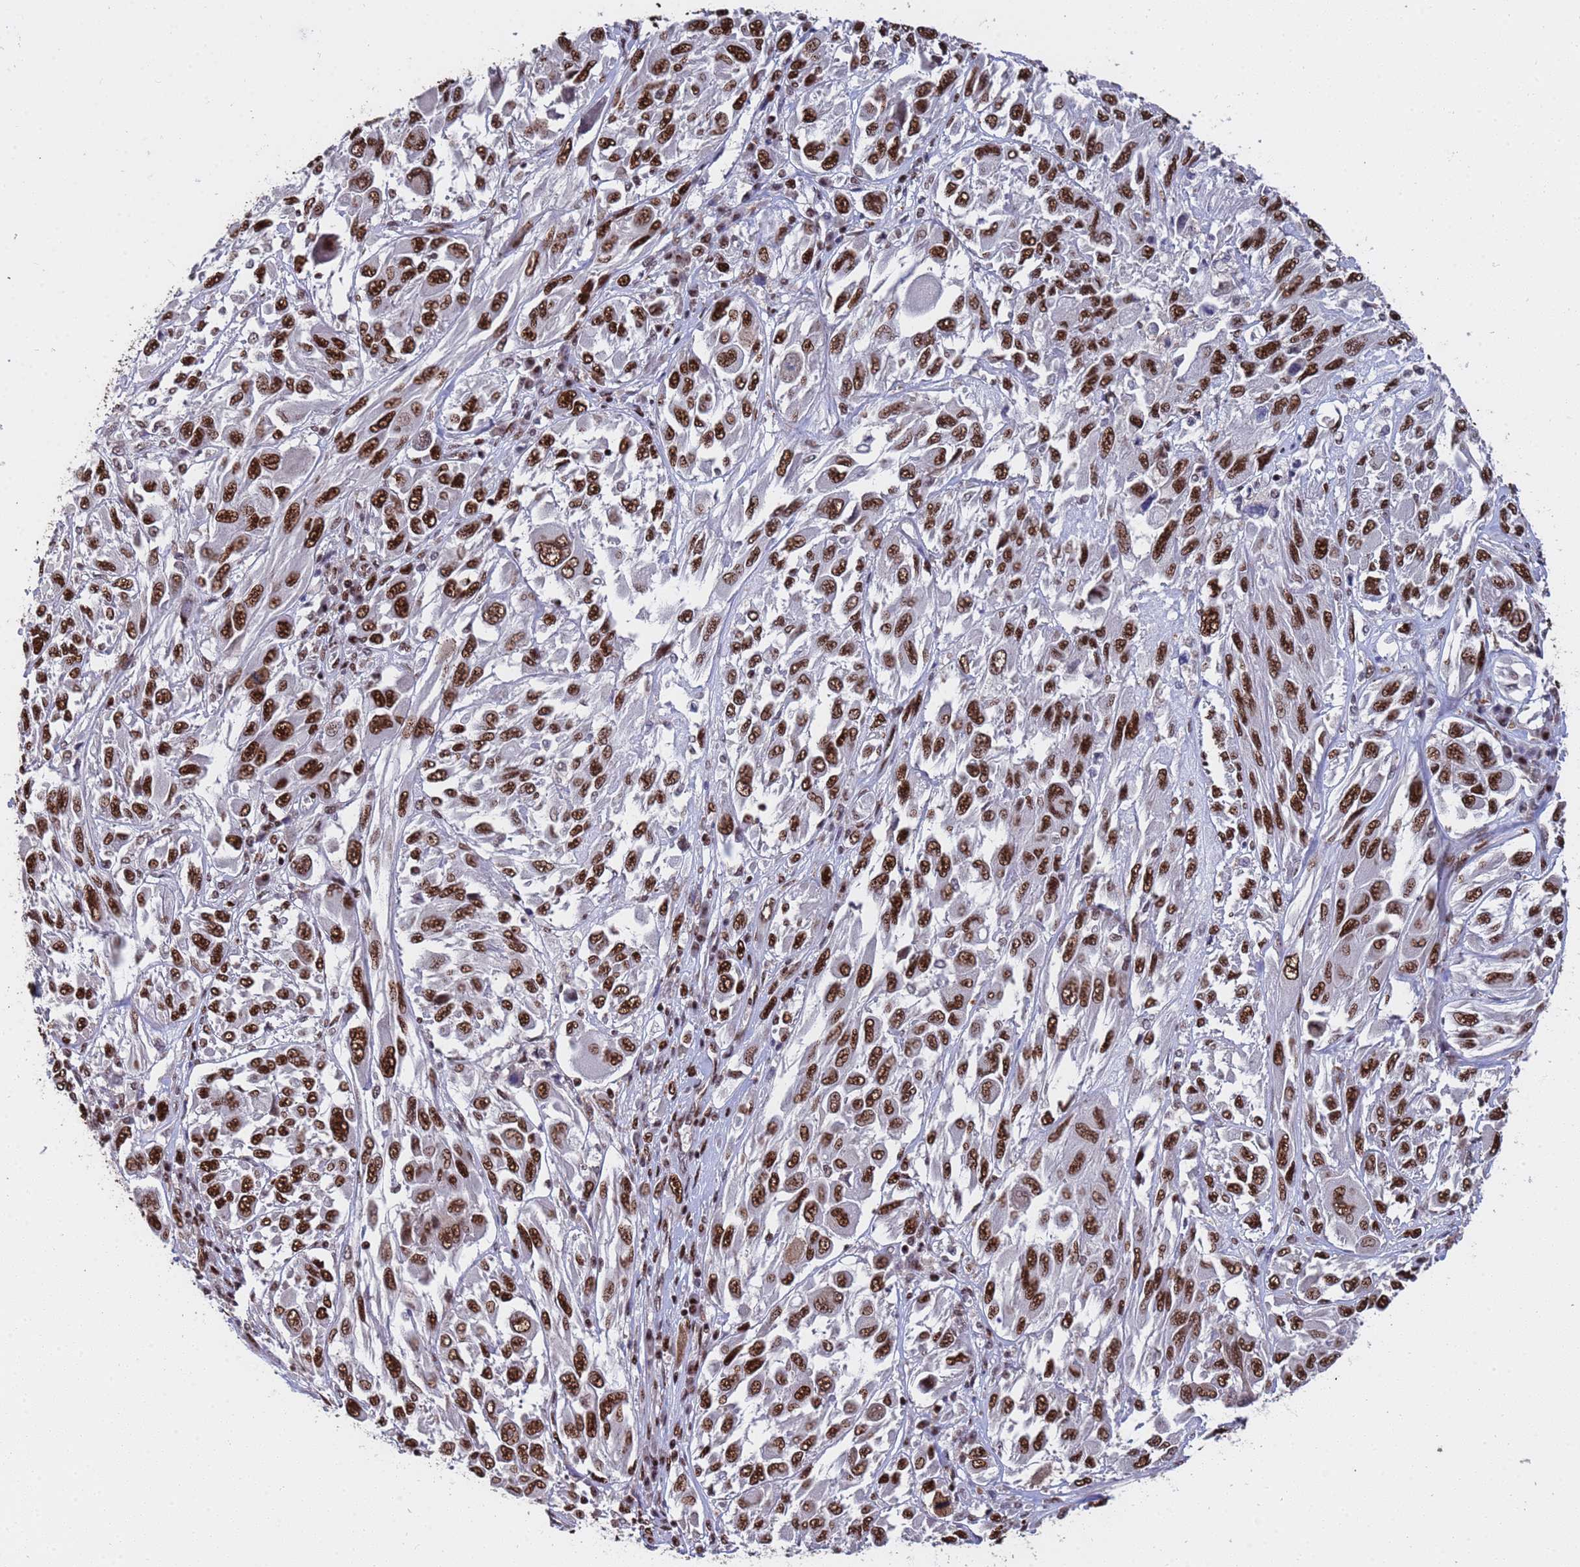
{"staining": {"intensity": "strong", "quantity": ">75%", "location": "nuclear"}, "tissue": "melanoma", "cell_type": "Tumor cells", "image_type": "cancer", "snomed": [{"axis": "morphology", "description": "Malignant melanoma, NOS"}, {"axis": "topography", "description": "Skin"}], "caption": "Protein expression analysis of malignant melanoma shows strong nuclear positivity in approximately >75% of tumor cells. The staining is performed using DAB brown chromogen to label protein expression. The nuclei are counter-stained blue using hematoxylin.", "gene": "SF3B2", "patient": {"sex": "female", "age": 91}}